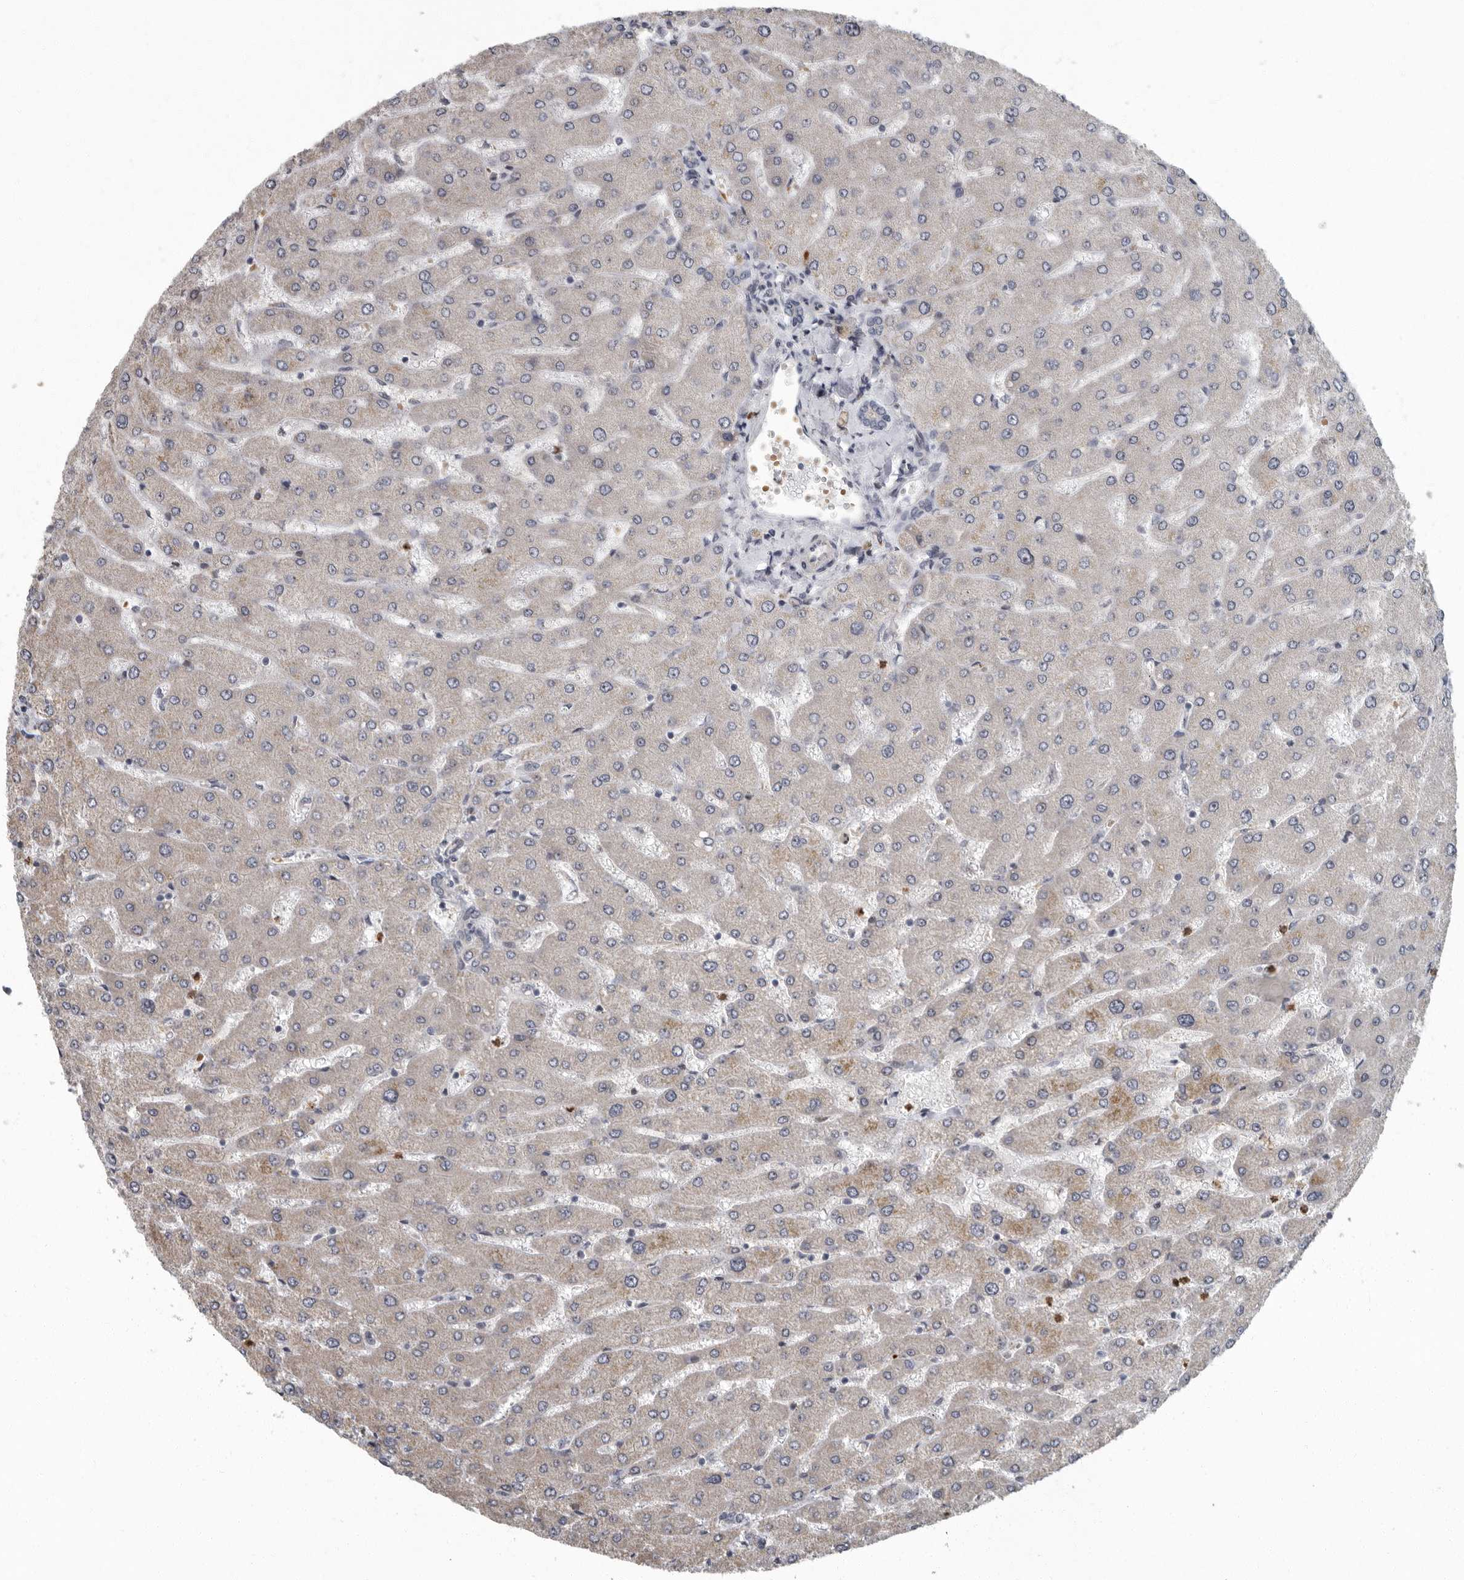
{"staining": {"intensity": "negative", "quantity": "none", "location": "none"}, "tissue": "liver", "cell_type": "Cholangiocytes", "image_type": "normal", "snomed": [{"axis": "morphology", "description": "Normal tissue, NOS"}, {"axis": "topography", "description": "Liver"}], "caption": "Cholangiocytes are negative for brown protein staining in normal liver. (DAB (3,3'-diaminobenzidine) immunohistochemistry visualized using brightfield microscopy, high magnification).", "gene": "PDCD11", "patient": {"sex": "male", "age": 55}}